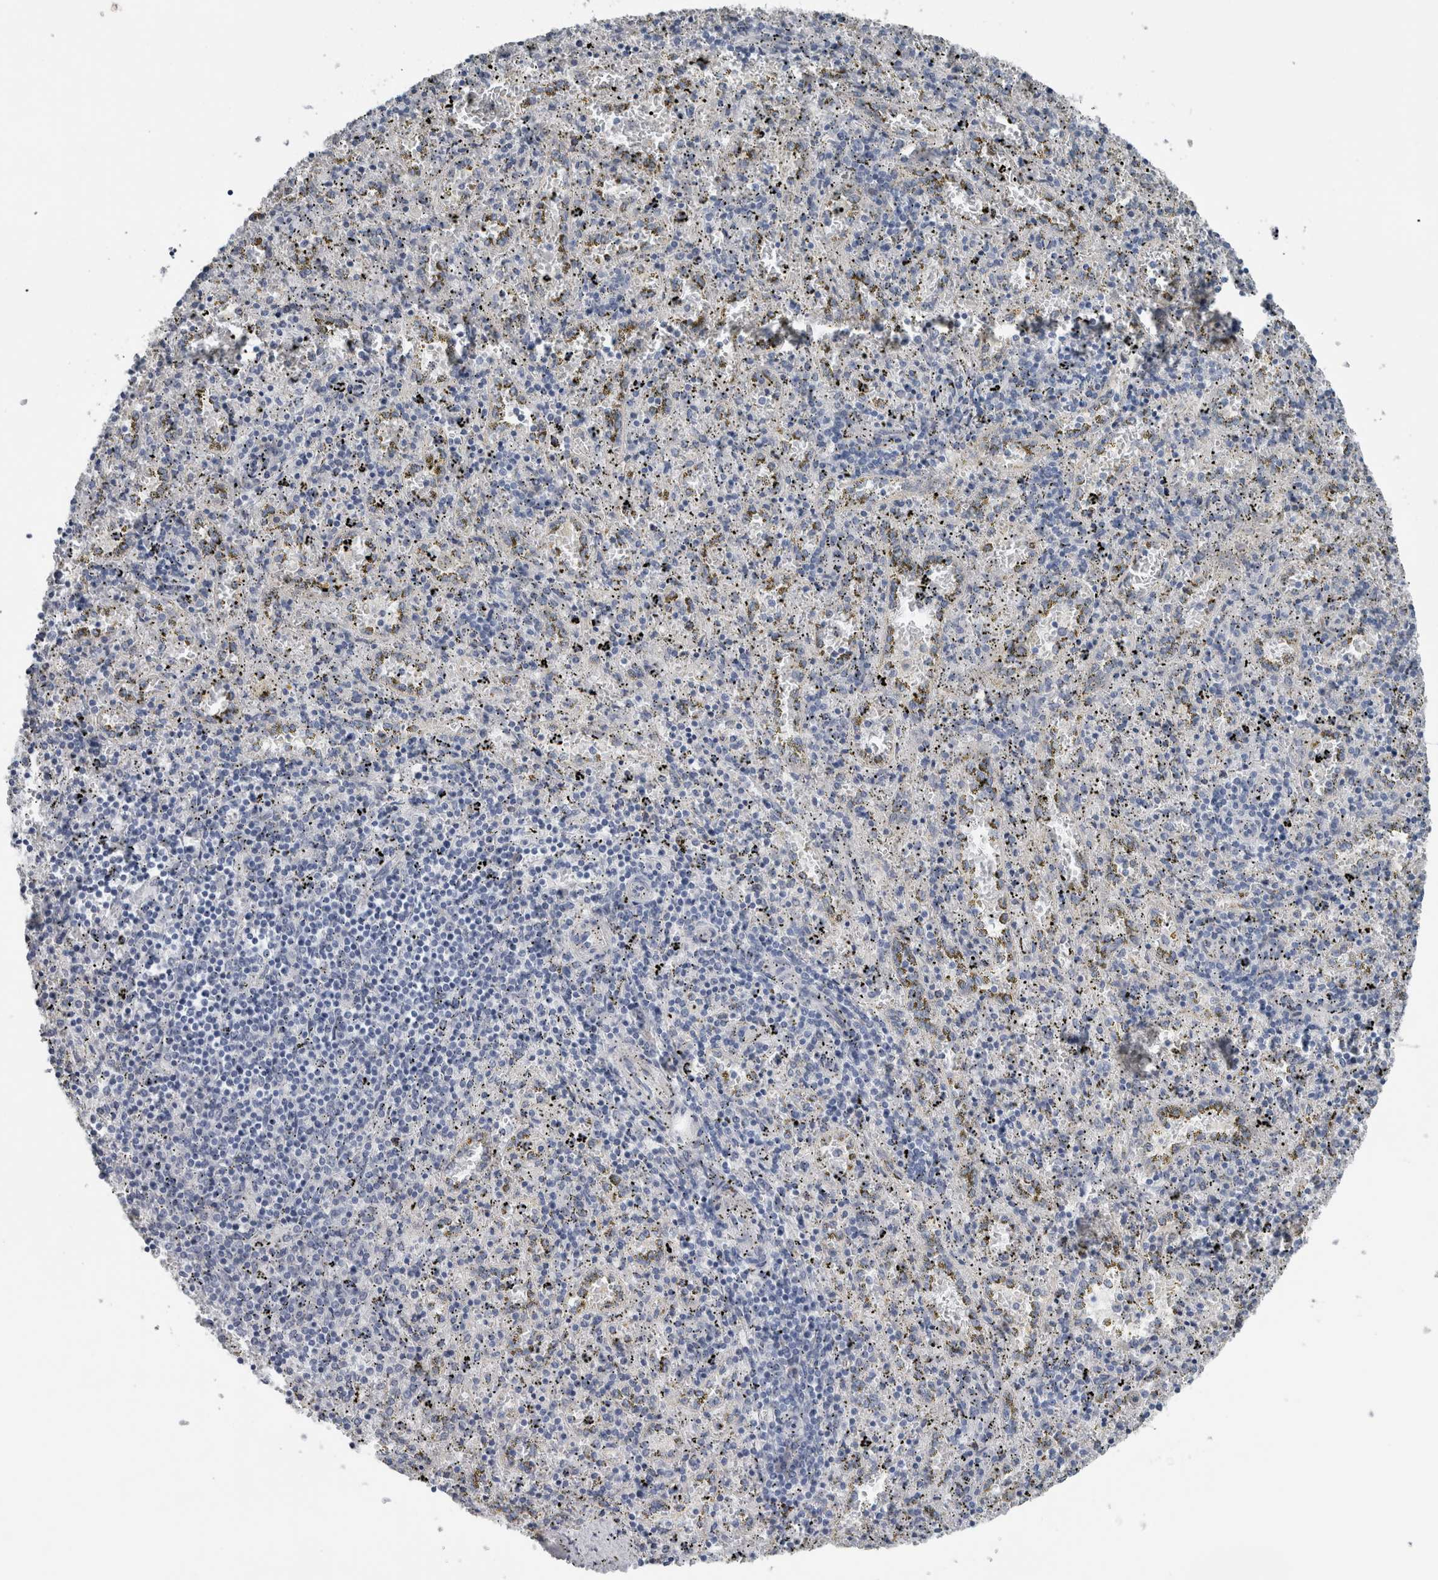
{"staining": {"intensity": "negative", "quantity": "none", "location": "none"}, "tissue": "spleen", "cell_type": "Cells in red pulp", "image_type": "normal", "snomed": [{"axis": "morphology", "description": "Normal tissue, NOS"}, {"axis": "topography", "description": "Spleen"}], "caption": "Cells in red pulp are negative for protein expression in benign human spleen.", "gene": "CRNN", "patient": {"sex": "male", "age": 11}}